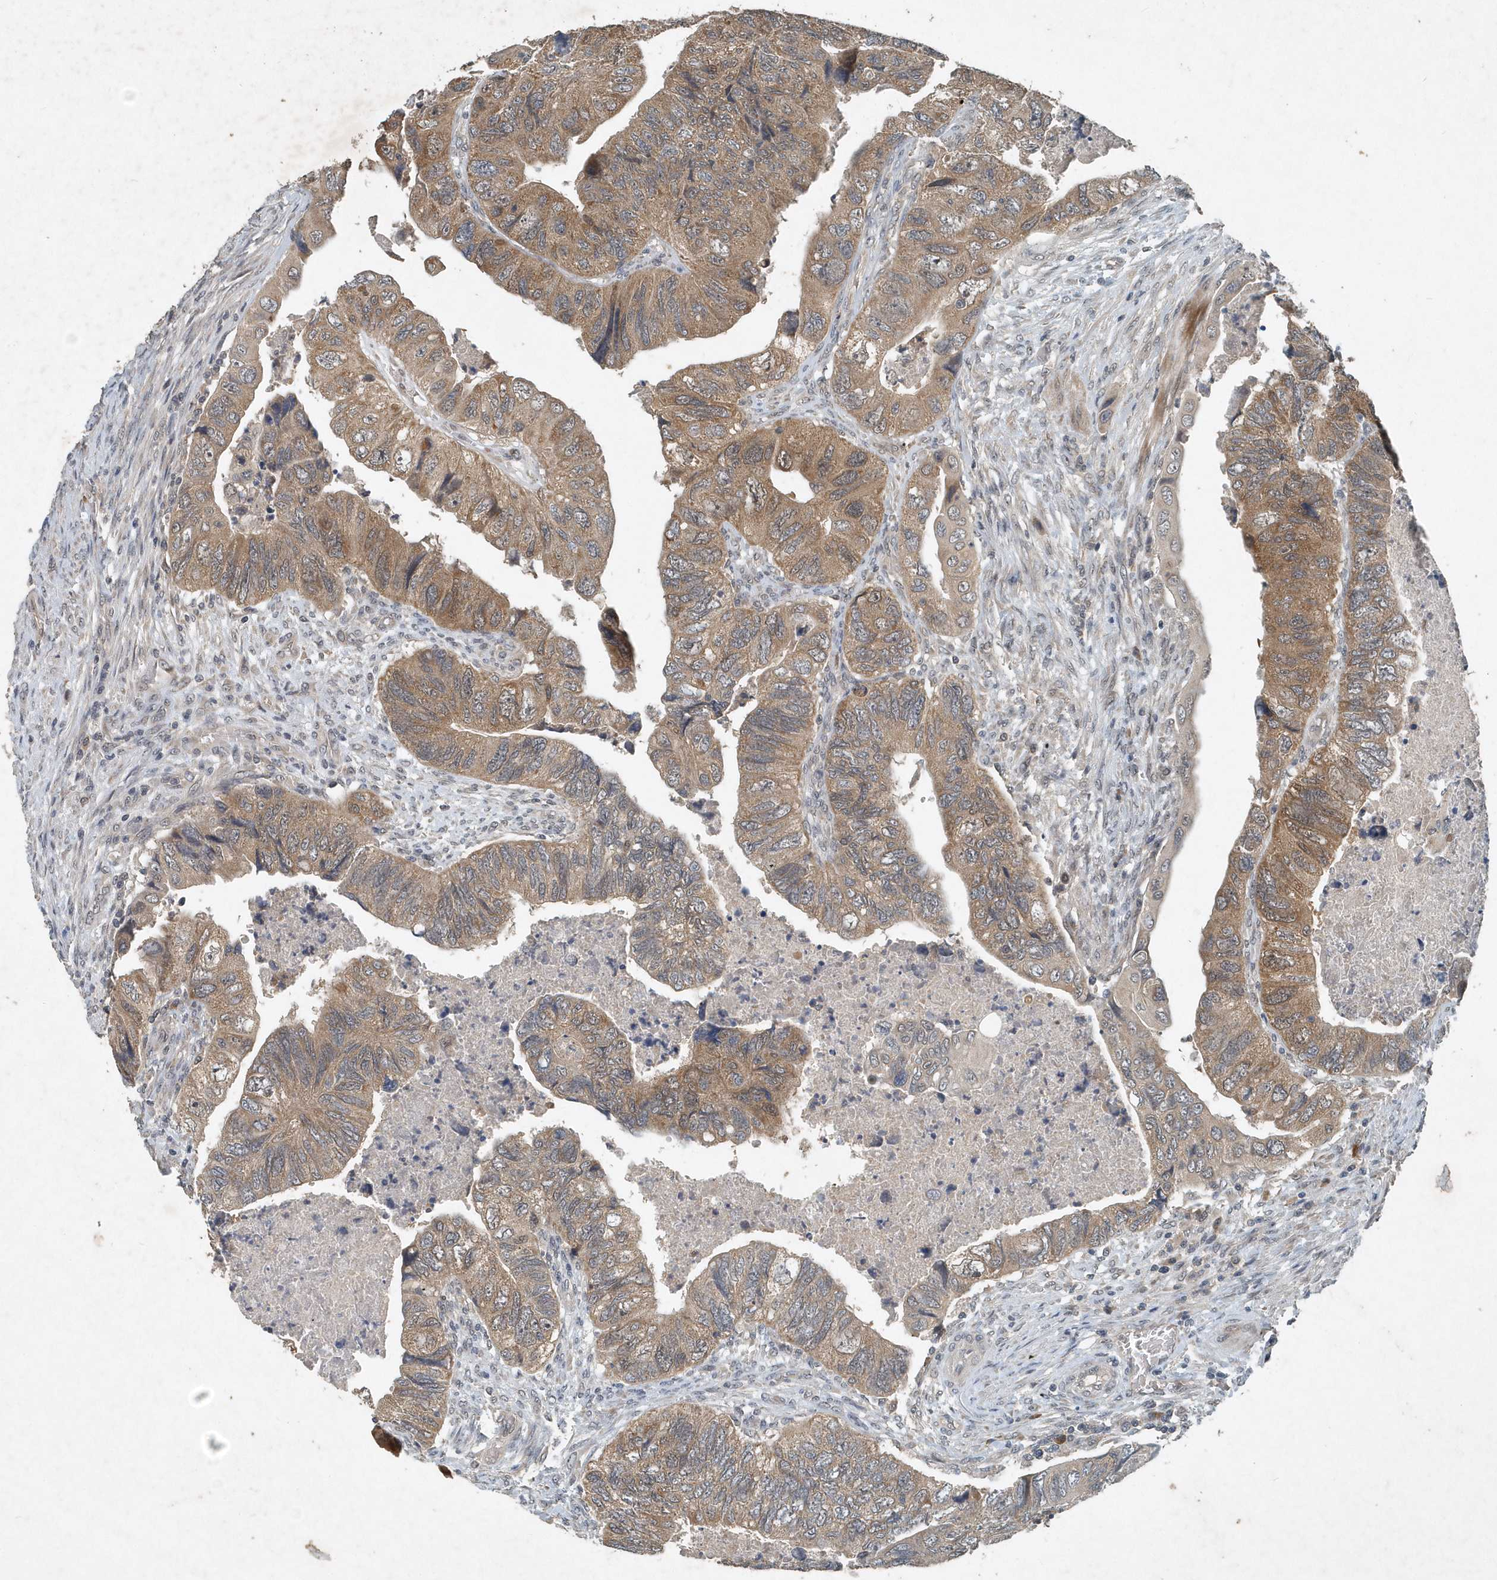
{"staining": {"intensity": "moderate", "quantity": ">75%", "location": "cytoplasmic/membranous"}, "tissue": "colorectal cancer", "cell_type": "Tumor cells", "image_type": "cancer", "snomed": [{"axis": "morphology", "description": "Adenocarcinoma, NOS"}, {"axis": "topography", "description": "Rectum"}], "caption": "Protein expression analysis of colorectal cancer (adenocarcinoma) demonstrates moderate cytoplasmic/membranous positivity in approximately >75% of tumor cells.", "gene": "SCFD2", "patient": {"sex": "male", "age": 63}}